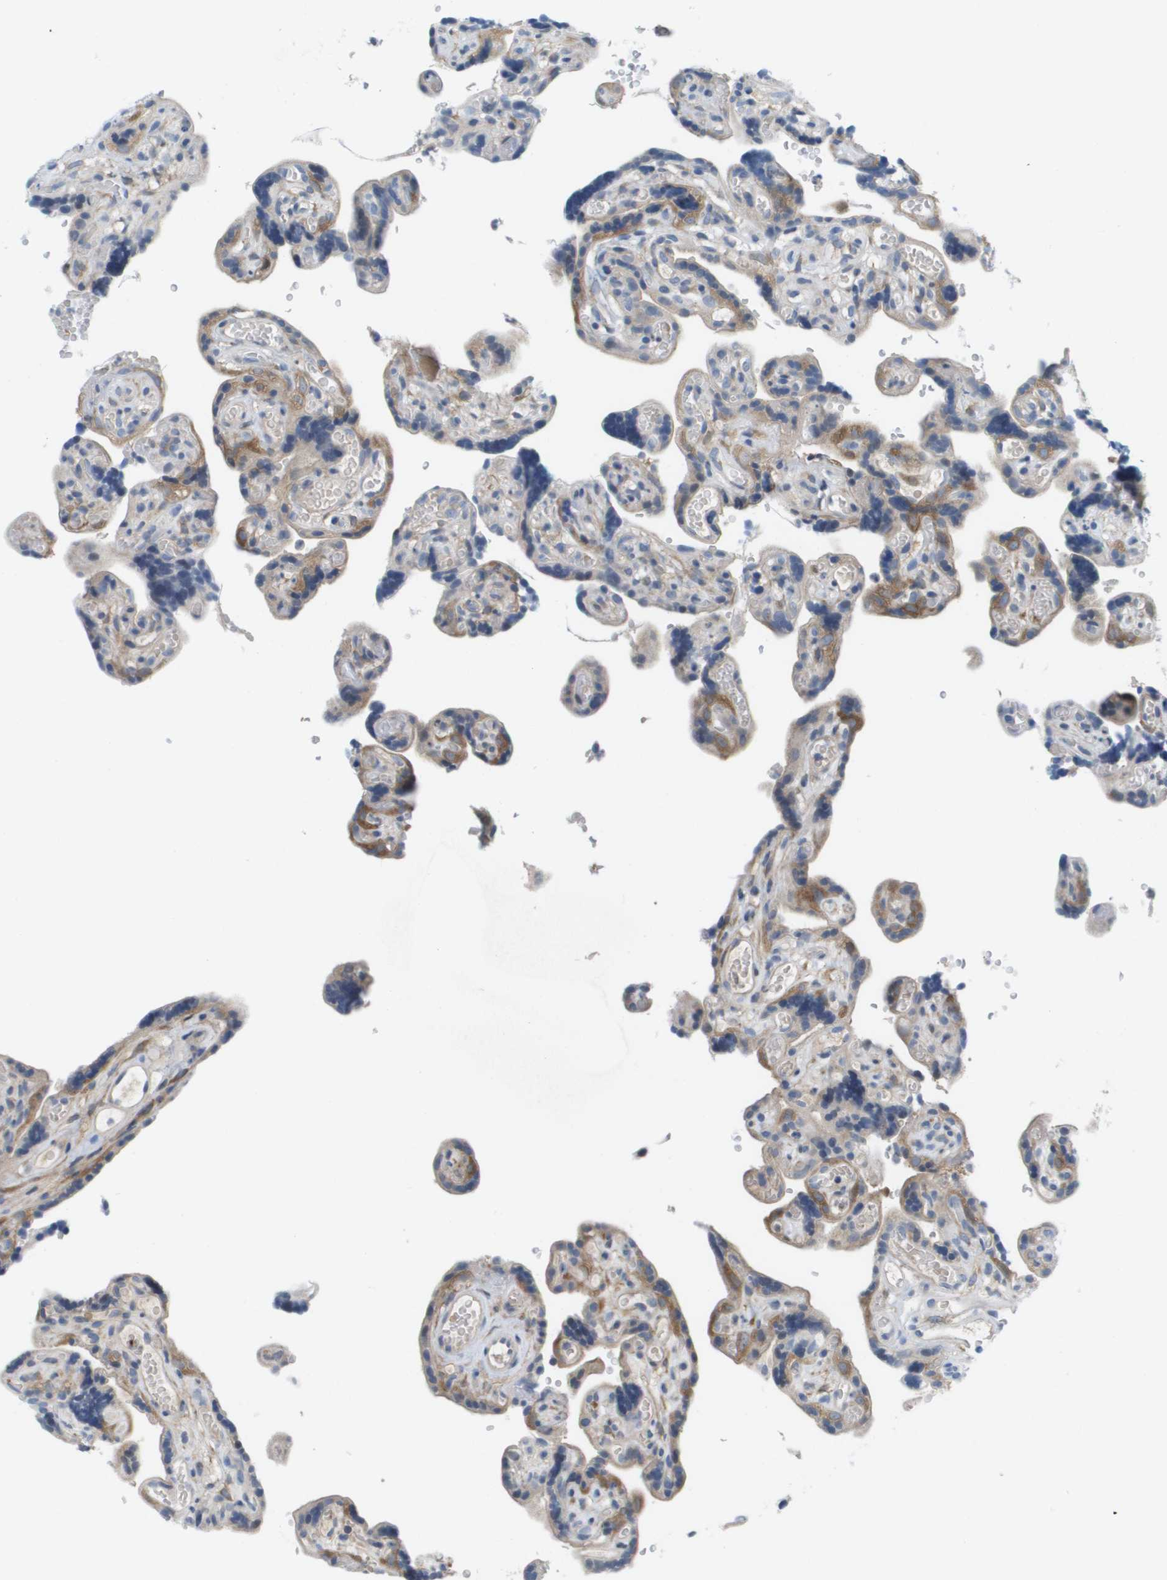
{"staining": {"intensity": "moderate", "quantity": "25%-75%", "location": "cytoplasmic/membranous"}, "tissue": "placenta", "cell_type": "Decidual cells", "image_type": "normal", "snomed": [{"axis": "morphology", "description": "Normal tissue, NOS"}, {"axis": "topography", "description": "Placenta"}], "caption": "DAB (3,3'-diaminobenzidine) immunohistochemical staining of normal placenta reveals moderate cytoplasmic/membranous protein positivity in approximately 25%-75% of decidual cells.", "gene": "MARCHF8", "patient": {"sex": "female", "age": 30}}